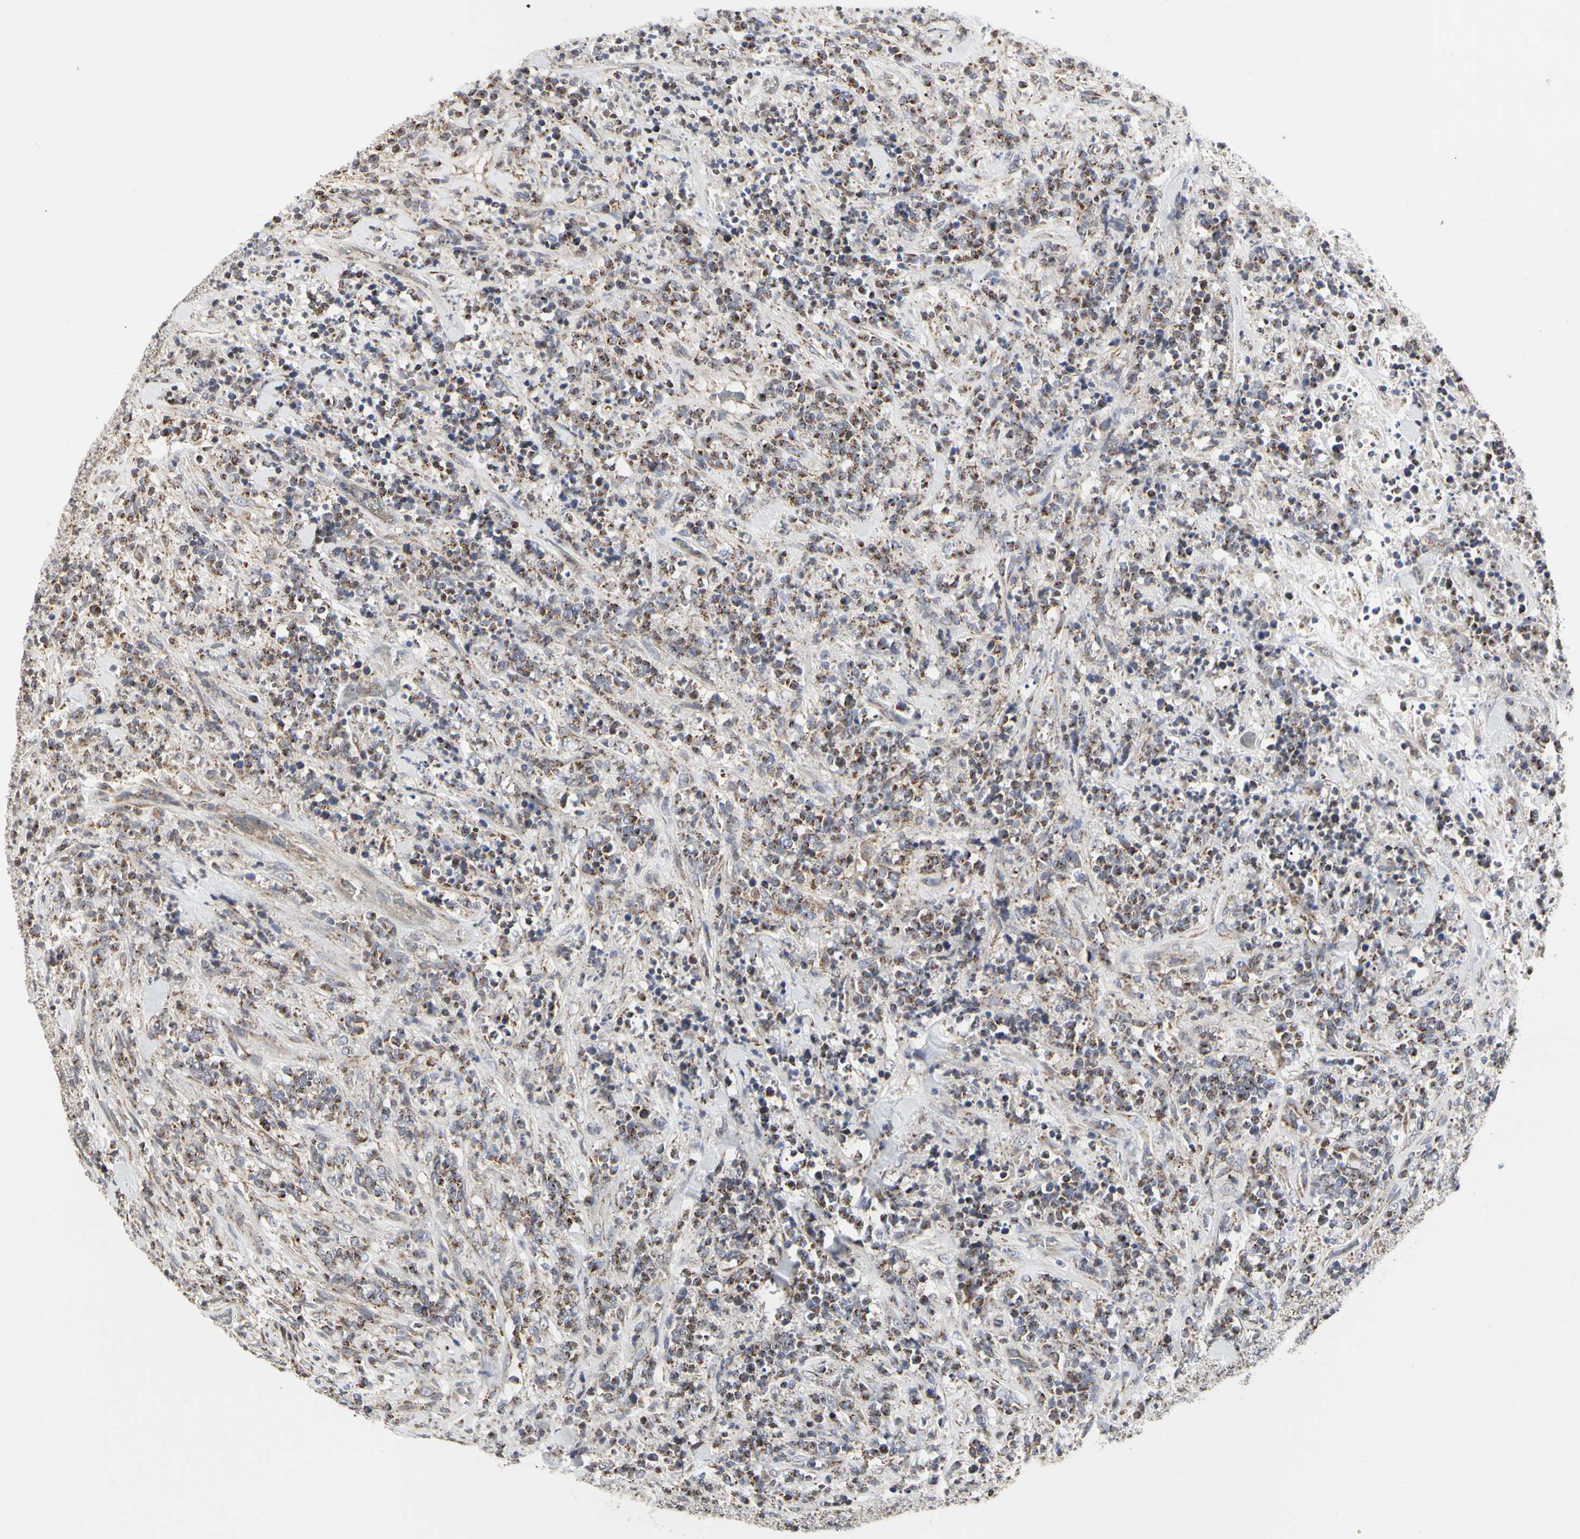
{"staining": {"intensity": "moderate", "quantity": "25%-75%", "location": "cytoplasmic/membranous"}, "tissue": "lymphoma", "cell_type": "Tumor cells", "image_type": "cancer", "snomed": [{"axis": "morphology", "description": "Malignant lymphoma, non-Hodgkin's type, High grade"}, {"axis": "topography", "description": "Soft tissue"}], "caption": "This is an image of IHC staining of lymphoma, which shows moderate expression in the cytoplasmic/membranous of tumor cells.", "gene": "TSKU", "patient": {"sex": "male", "age": 18}}